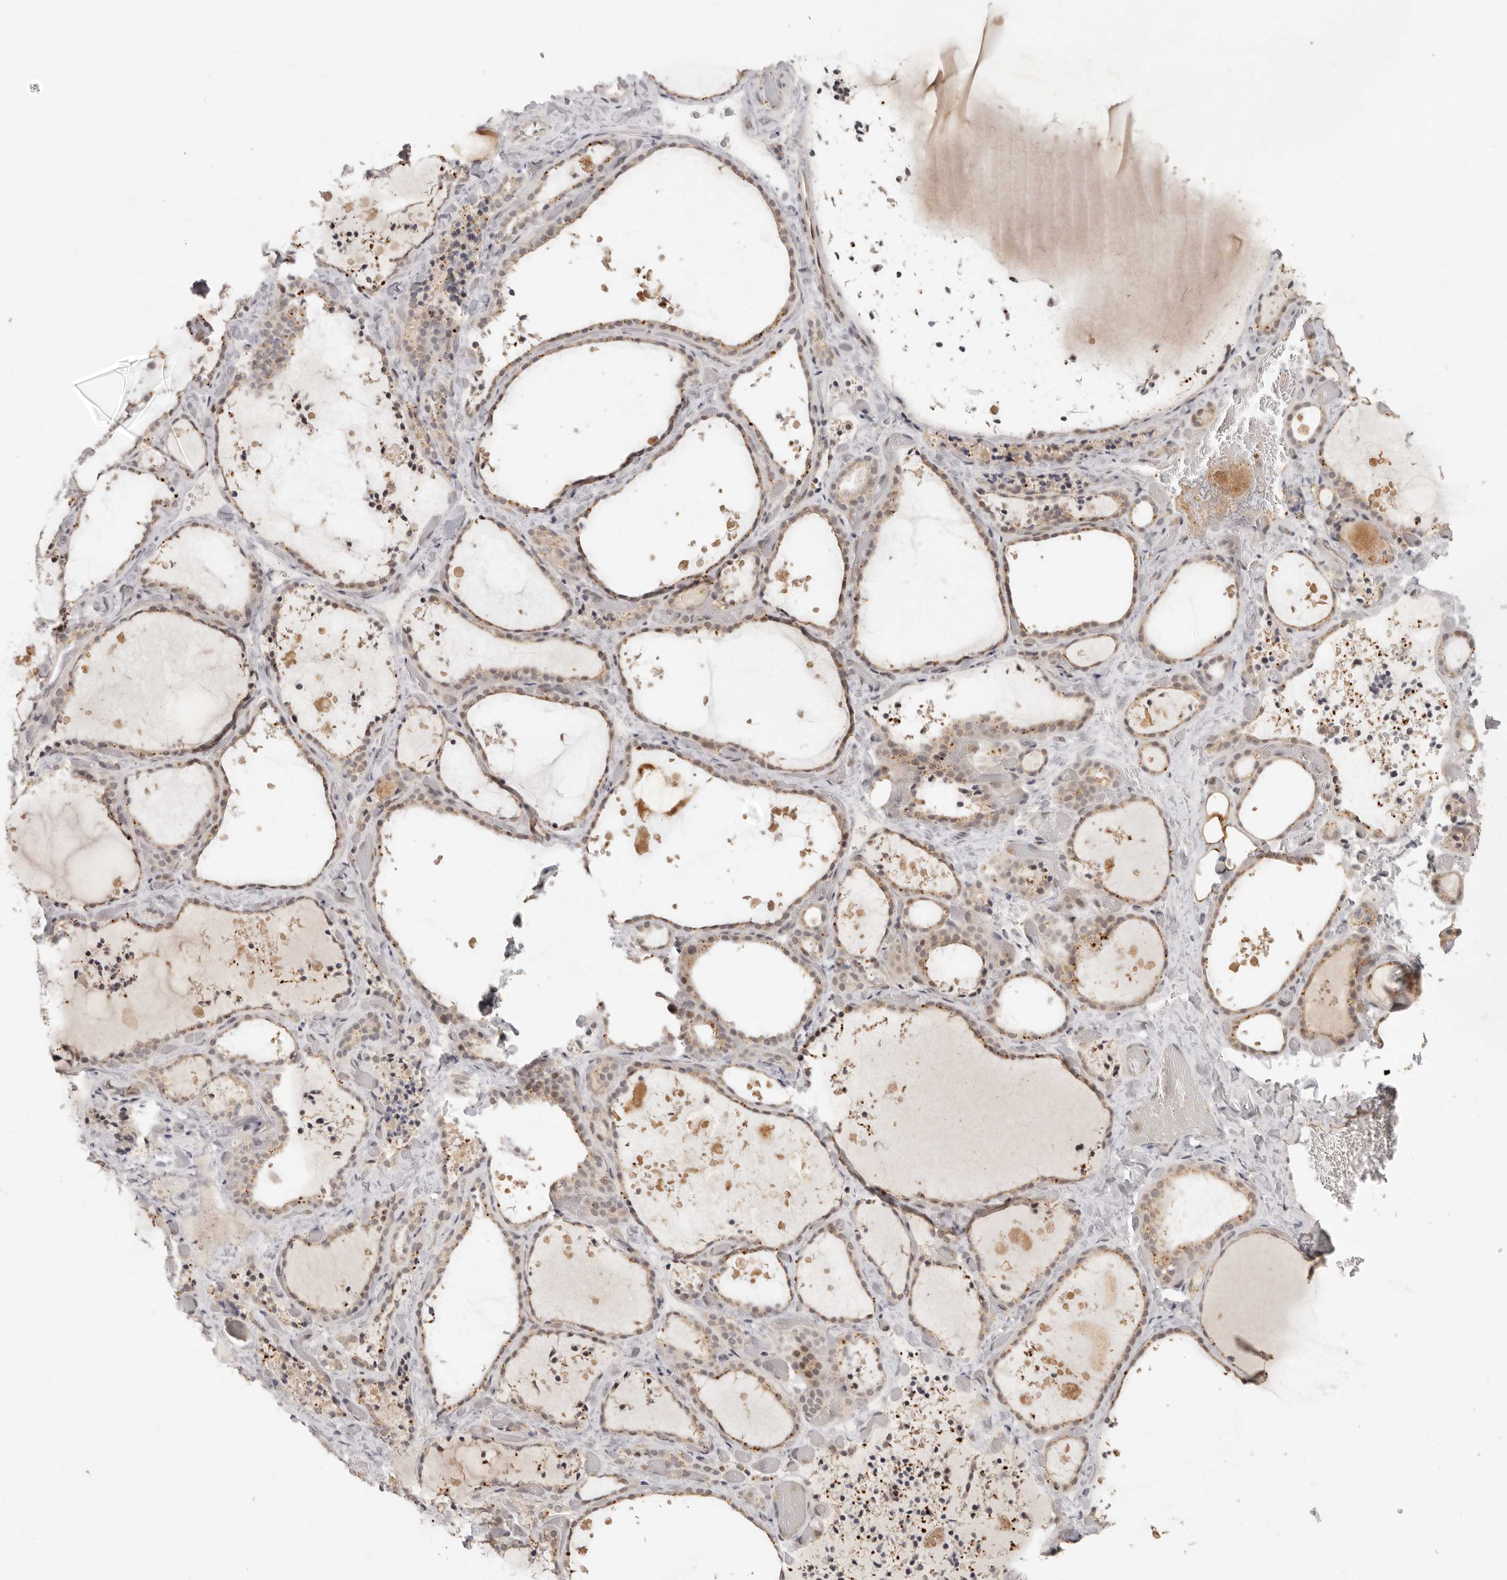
{"staining": {"intensity": "weak", "quantity": ">75%", "location": "cytoplasmic/membranous,nuclear"}, "tissue": "thyroid gland", "cell_type": "Glandular cells", "image_type": "normal", "snomed": [{"axis": "morphology", "description": "Normal tissue, NOS"}, {"axis": "topography", "description": "Thyroid gland"}], "caption": "Immunohistochemical staining of normal thyroid gland displays >75% levels of weak cytoplasmic/membranous,nuclear protein staining in about >75% of glandular cells. The staining is performed using DAB (3,3'-diaminobenzidine) brown chromogen to label protein expression. The nuclei are counter-stained blue using hematoxylin.", "gene": "LRRC75A", "patient": {"sex": "female", "age": 44}}